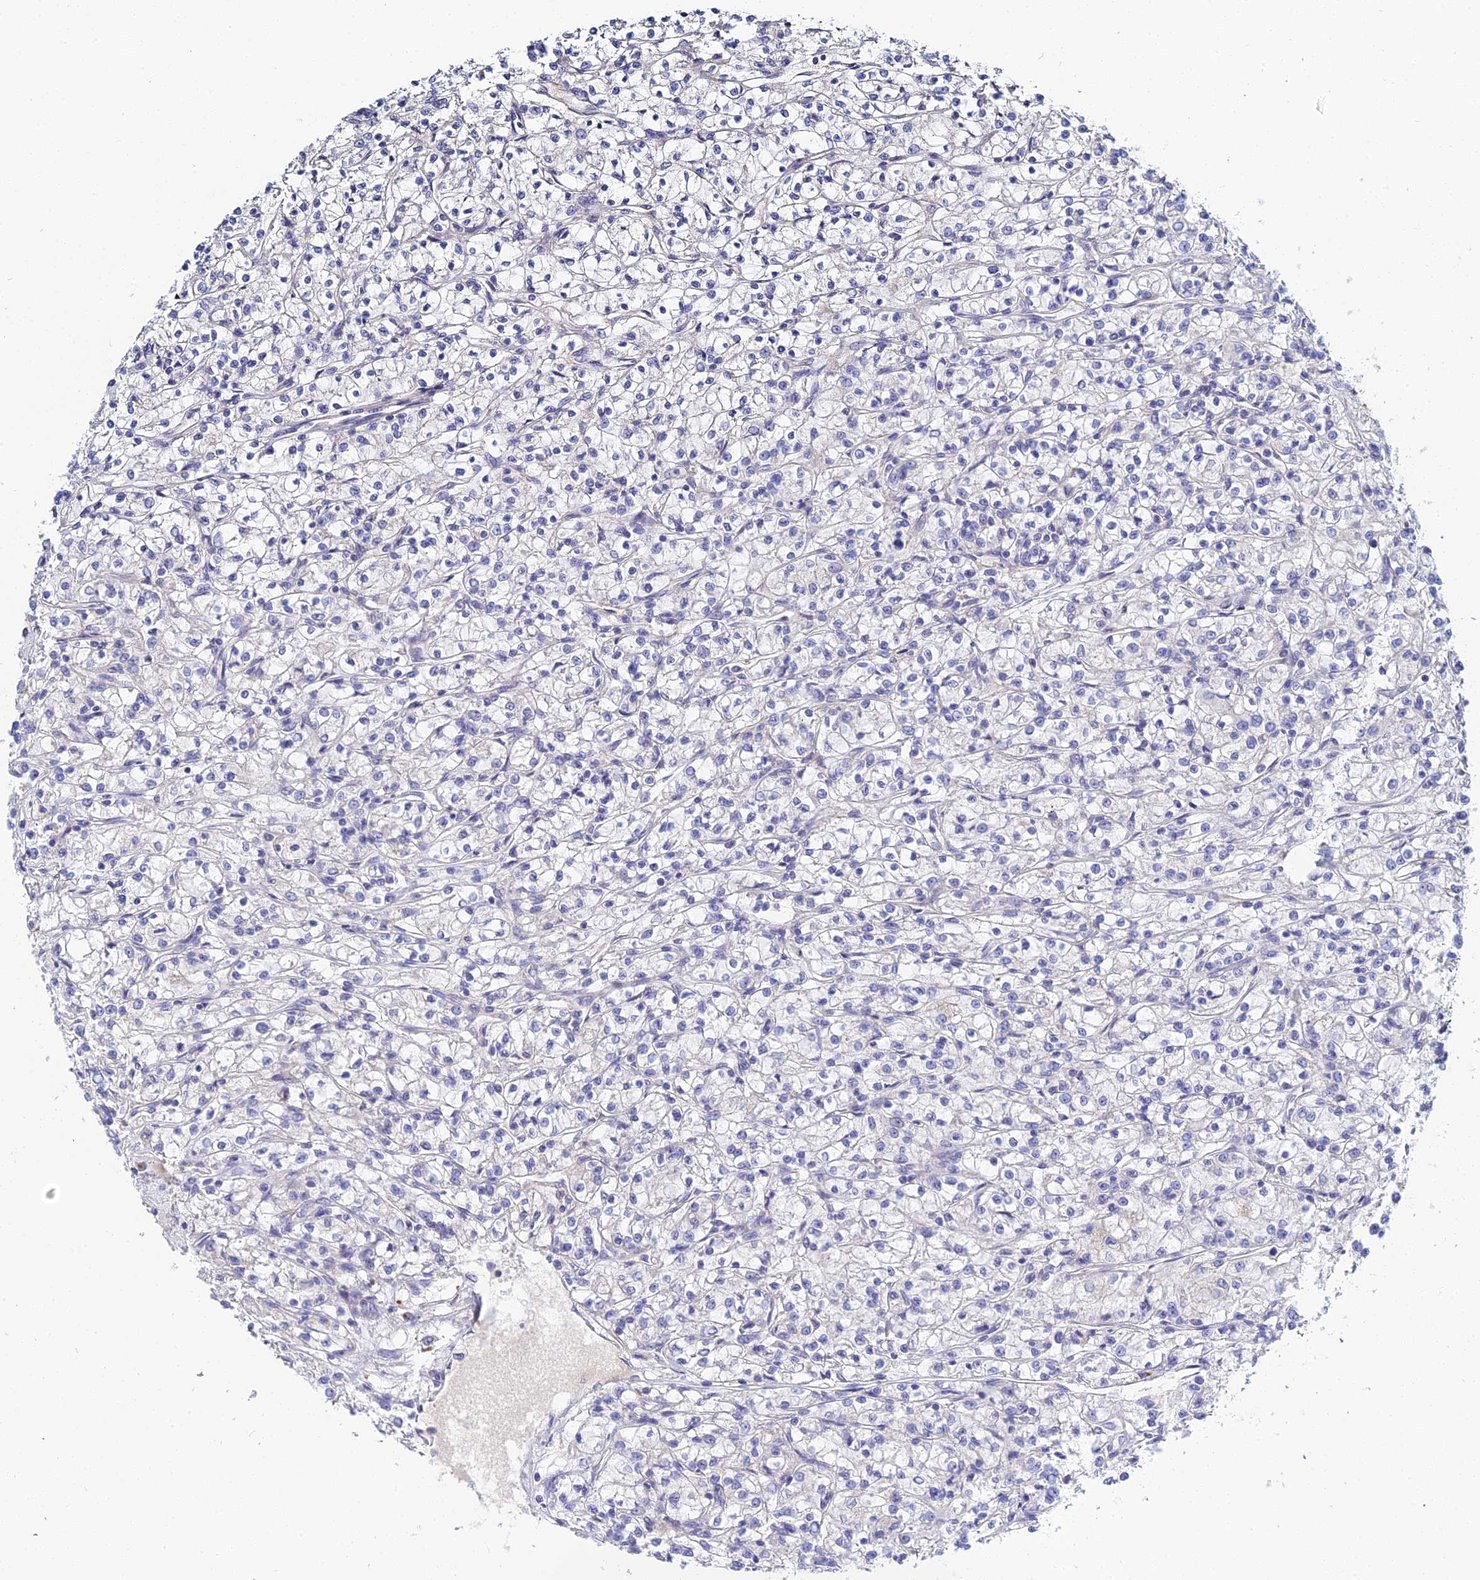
{"staining": {"intensity": "negative", "quantity": "none", "location": "none"}, "tissue": "renal cancer", "cell_type": "Tumor cells", "image_type": "cancer", "snomed": [{"axis": "morphology", "description": "Adenocarcinoma, NOS"}, {"axis": "topography", "description": "Kidney"}], "caption": "A histopathology image of human renal cancer is negative for staining in tumor cells.", "gene": "APOBEC3H", "patient": {"sex": "female", "age": 59}}